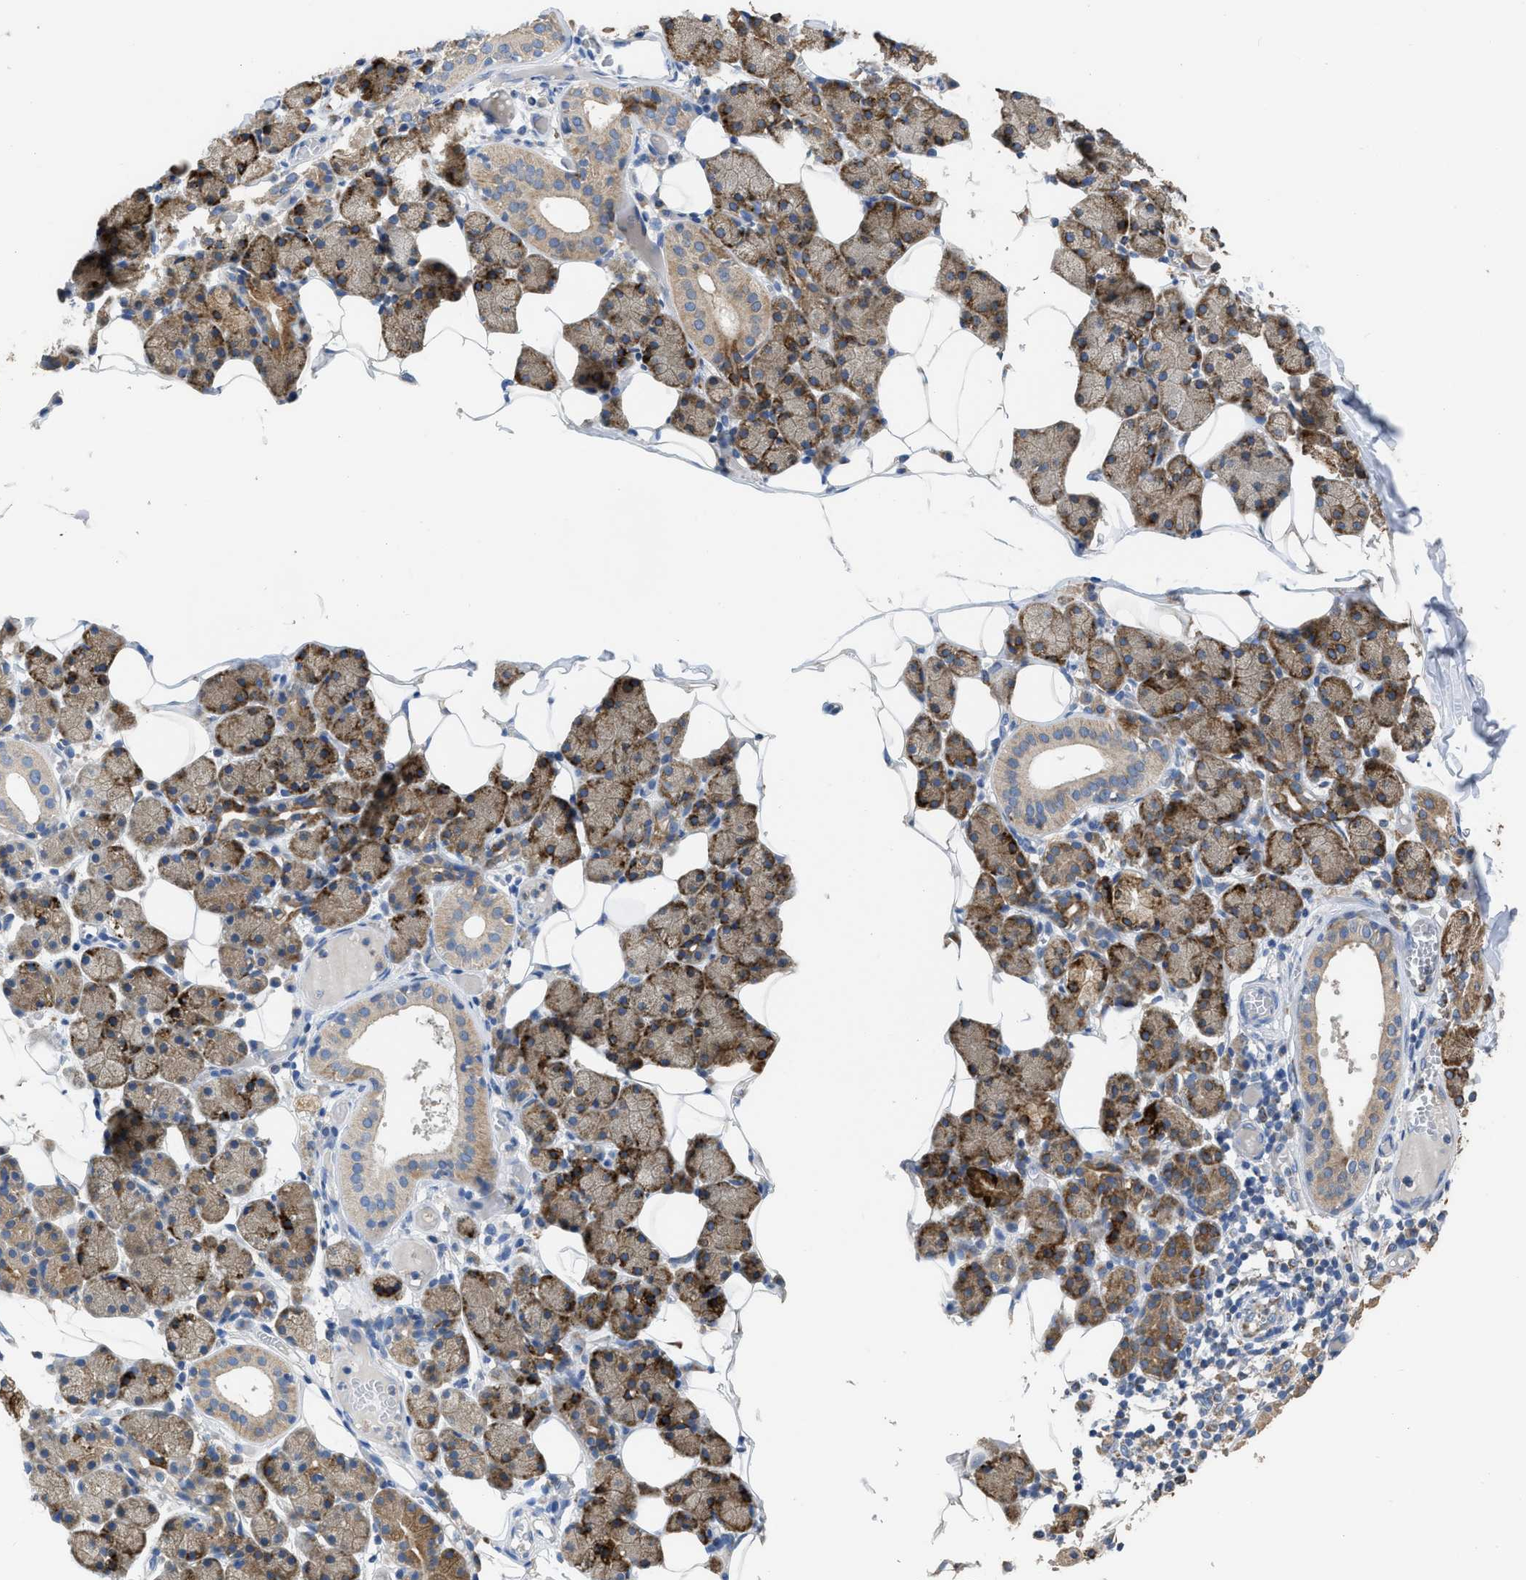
{"staining": {"intensity": "moderate", "quantity": ">75%", "location": "cytoplasmic/membranous"}, "tissue": "salivary gland", "cell_type": "Glandular cells", "image_type": "normal", "snomed": [{"axis": "morphology", "description": "Normal tissue, NOS"}, {"axis": "topography", "description": "Salivary gland"}], "caption": "Immunohistochemistry (IHC) (DAB) staining of unremarkable salivary gland displays moderate cytoplasmic/membranous protein positivity in approximately >75% of glandular cells.", "gene": "AK2", "patient": {"sex": "female", "age": 33}}